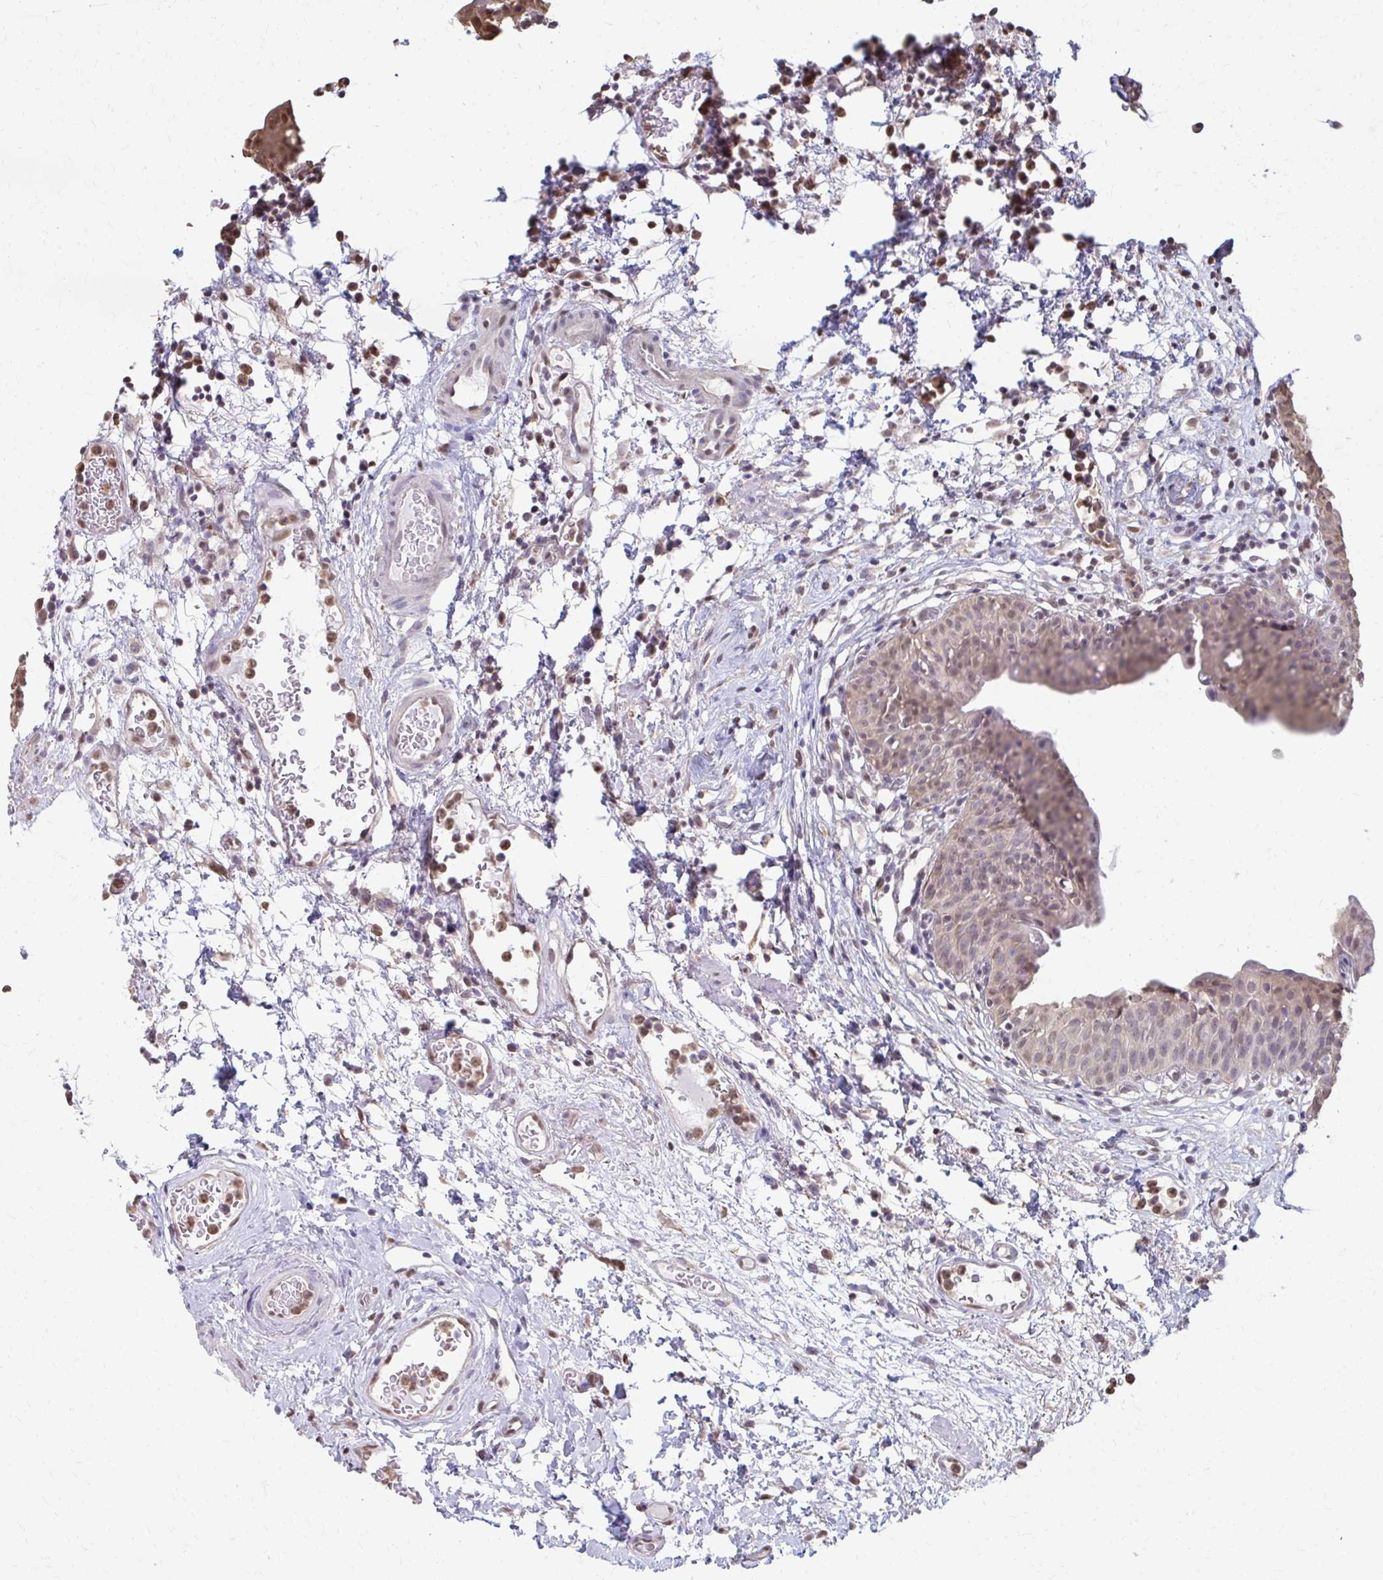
{"staining": {"intensity": "moderate", "quantity": "25%-75%", "location": "nuclear"}, "tissue": "urinary bladder", "cell_type": "Urothelial cells", "image_type": "normal", "snomed": [{"axis": "morphology", "description": "Normal tissue, NOS"}, {"axis": "morphology", "description": "Inflammation, NOS"}, {"axis": "topography", "description": "Urinary bladder"}], "caption": "Immunohistochemistry micrograph of benign urinary bladder: human urinary bladder stained using immunohistochemistry (IHC) reveals medium levels of moderate protein expression localized specifically in the nuclear of urothelial cells, appearing as a nuclear brown color.", "gene": "ING4", "patient": {"sex": "male", "age": 57}}